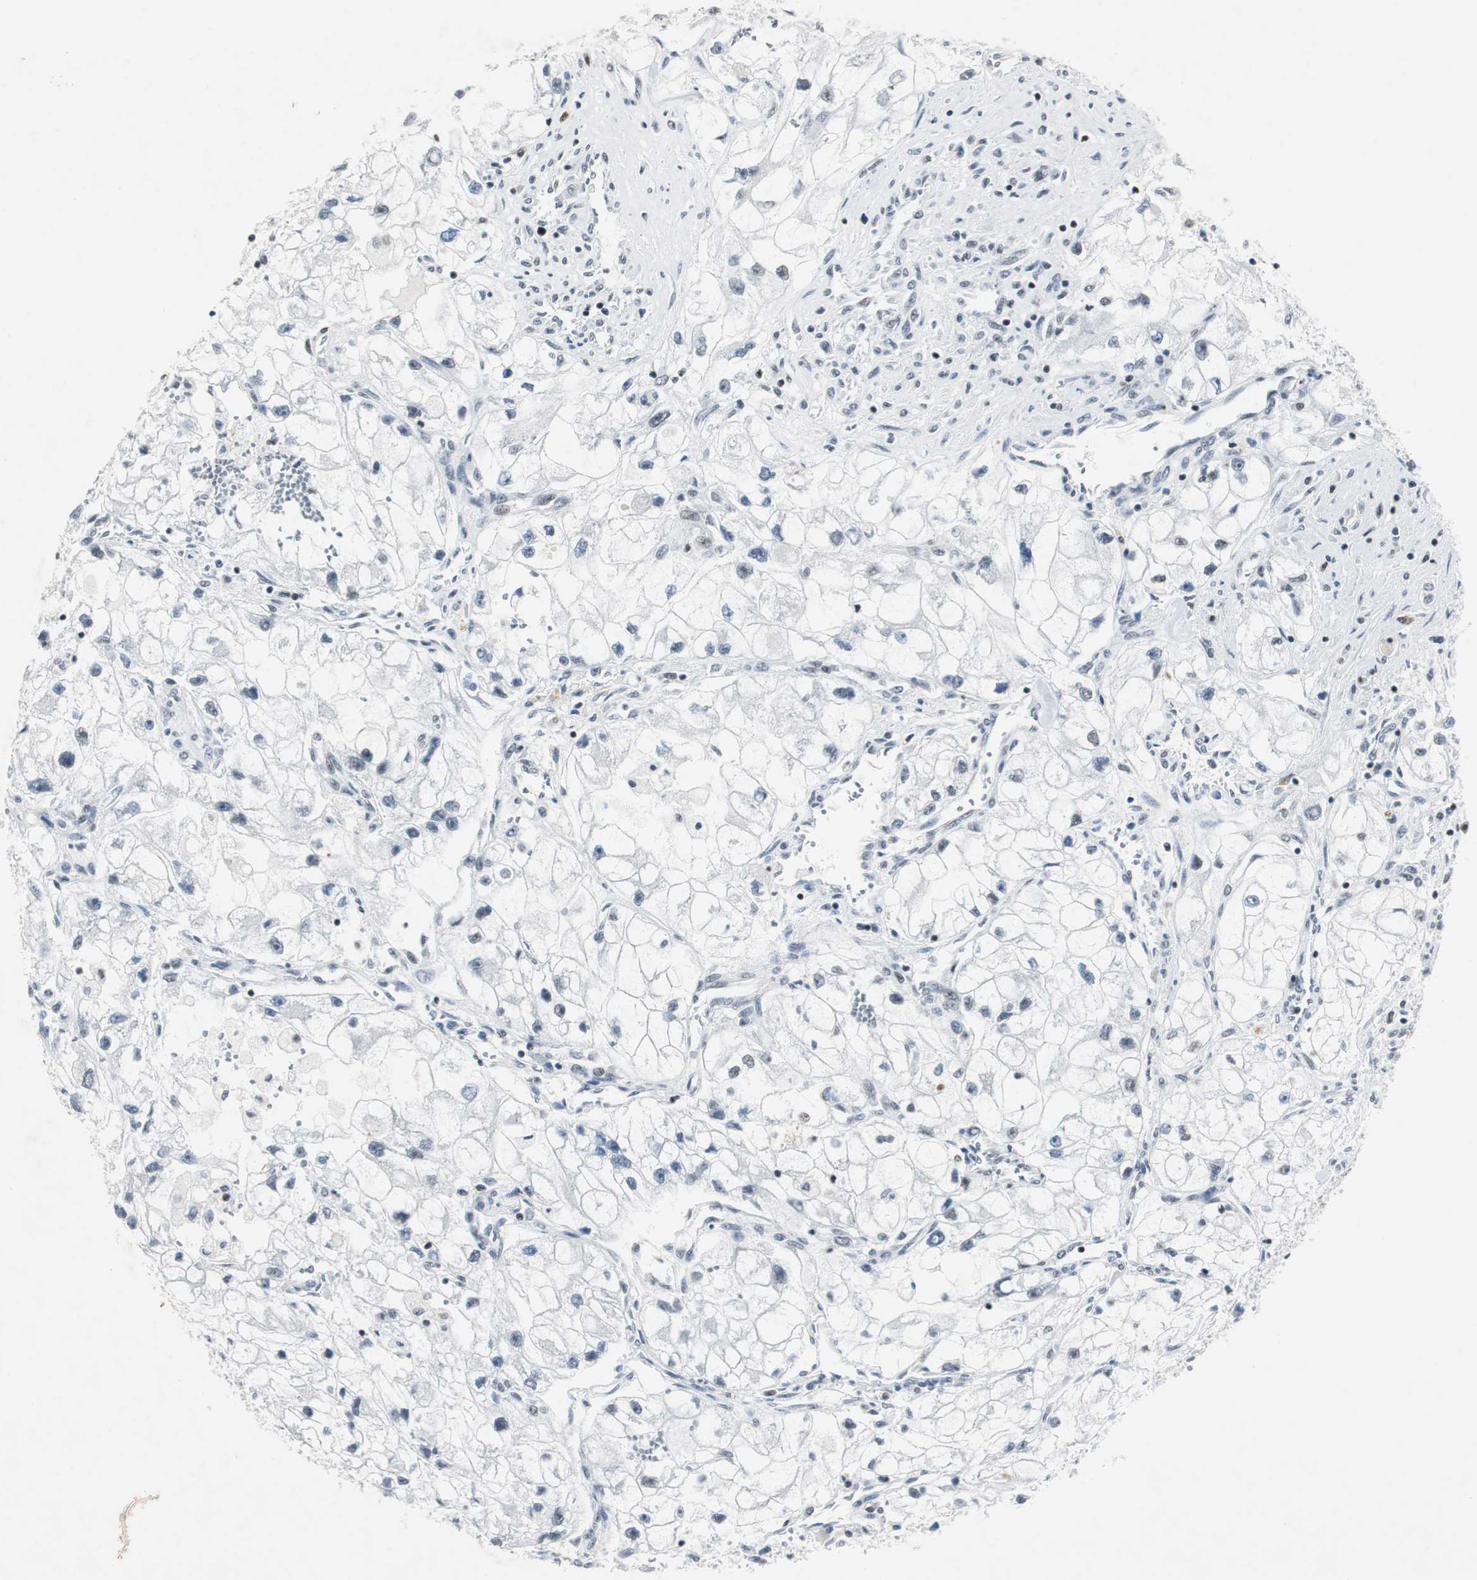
{"staining": {"intensity": "negative", "quantity": "none", "location": "none"}, "tissue": "renal cancer", "cell_type": "Tumor cells", "image_type": "cancer", "snomed": [{"axis": "morphology", "description": "Adenocarcinoma, NOS"}, {"axis": "topography", "description": "Kidney"}], "caption": "Tumor cells show no significant protein expression in renal cancer.", "gene": "RAD9A", "patient": {"sex": "female", "age": 70}}